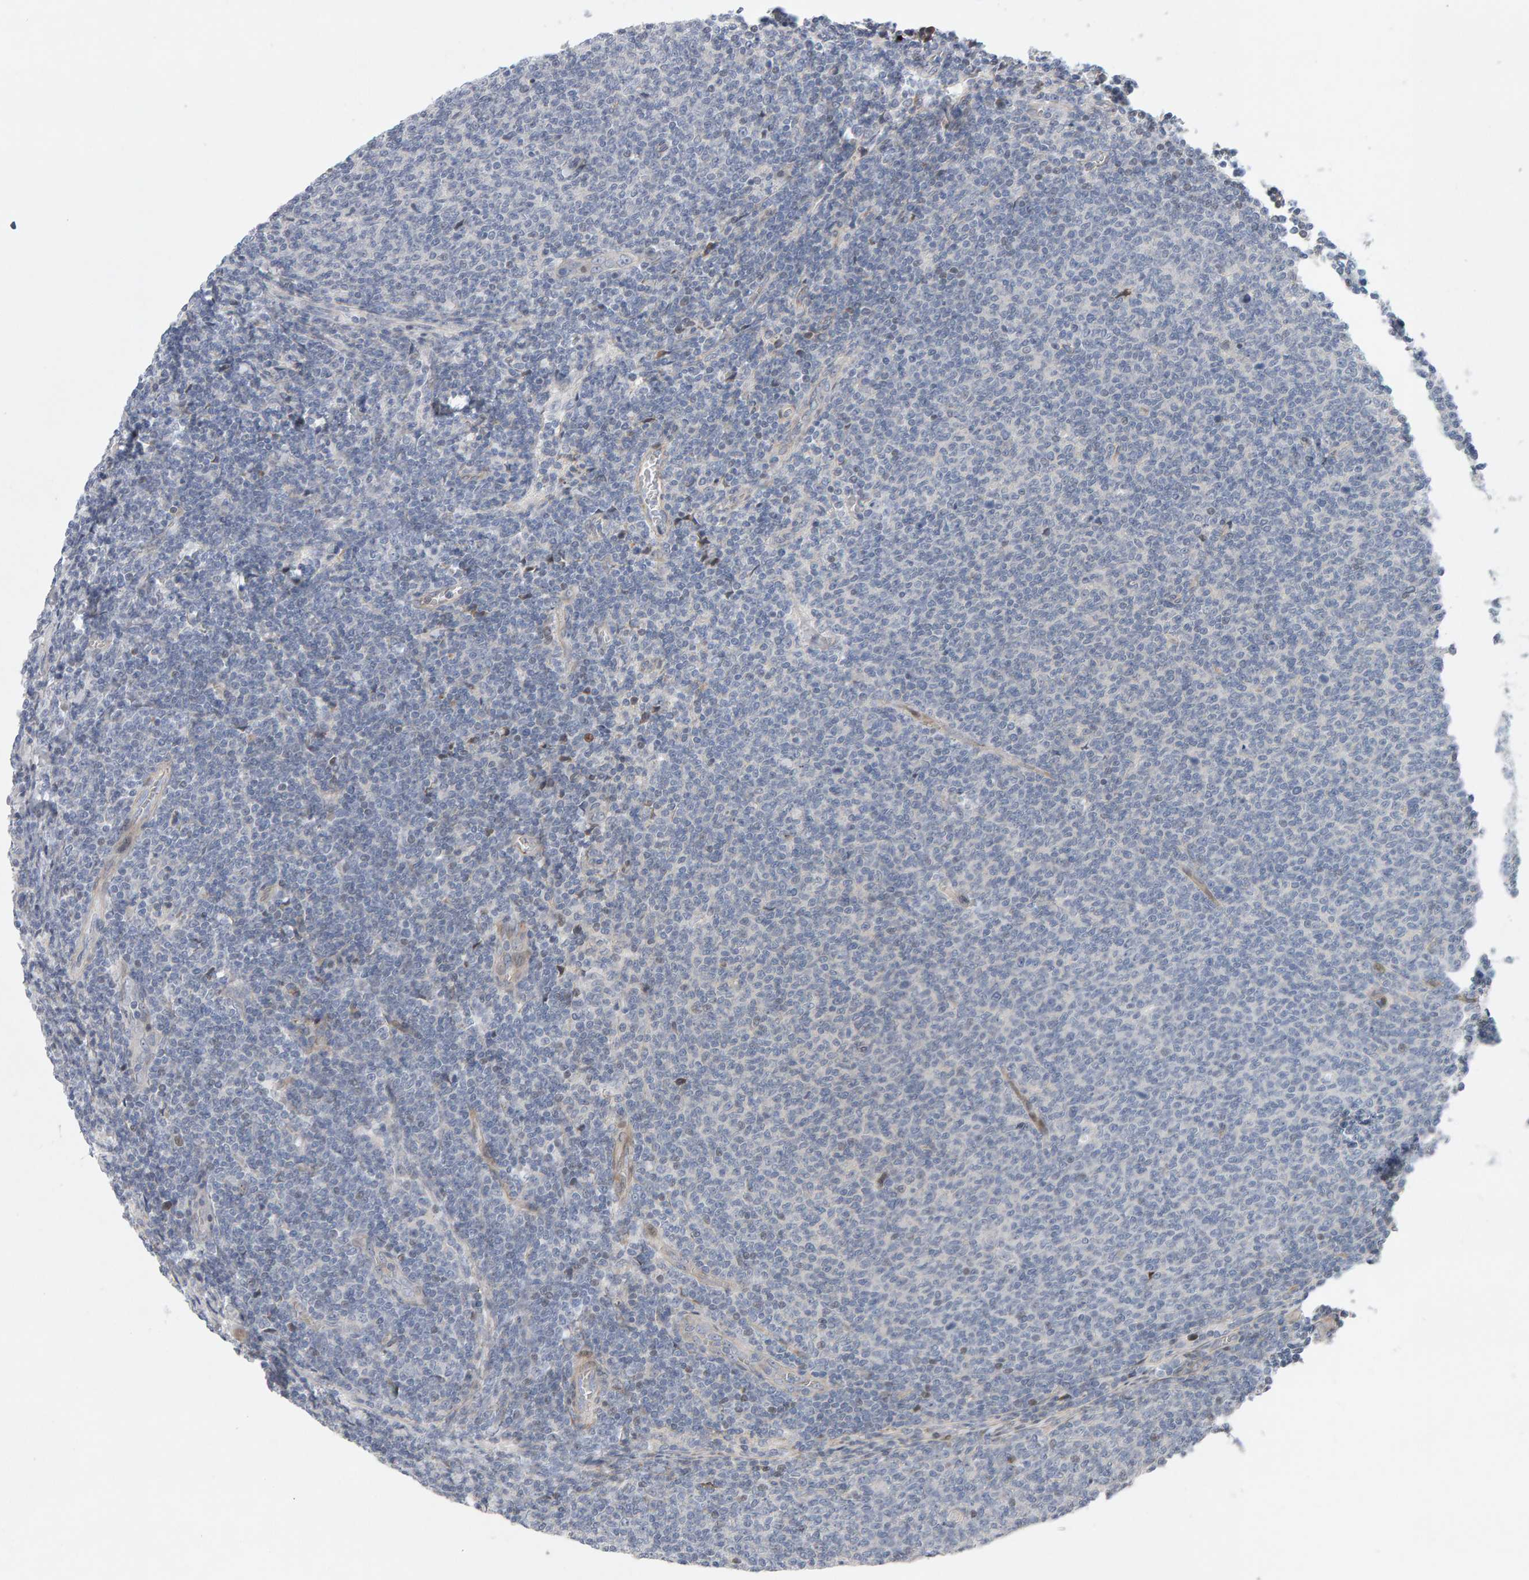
{"staining": {"intensity": "negative", "quantity": "none", "location": "none"}, "tissue": "lymphoma", "cell_type": "Tumor cells", "image_type": "cancer", "snomed": [{"axis": "morphology", "description": "Malignant lymphoma, non-Hodgkin's type, Low grade"}, {"axis": "topography", "description": "Lymph node"}], "caption": "The immunohistochemistry (IHC) micrograph has no significant expression in tumor cells of lymphoma tissue.", "gene": "LZTS1", "patient": {"sex": "male", "age": 66}}